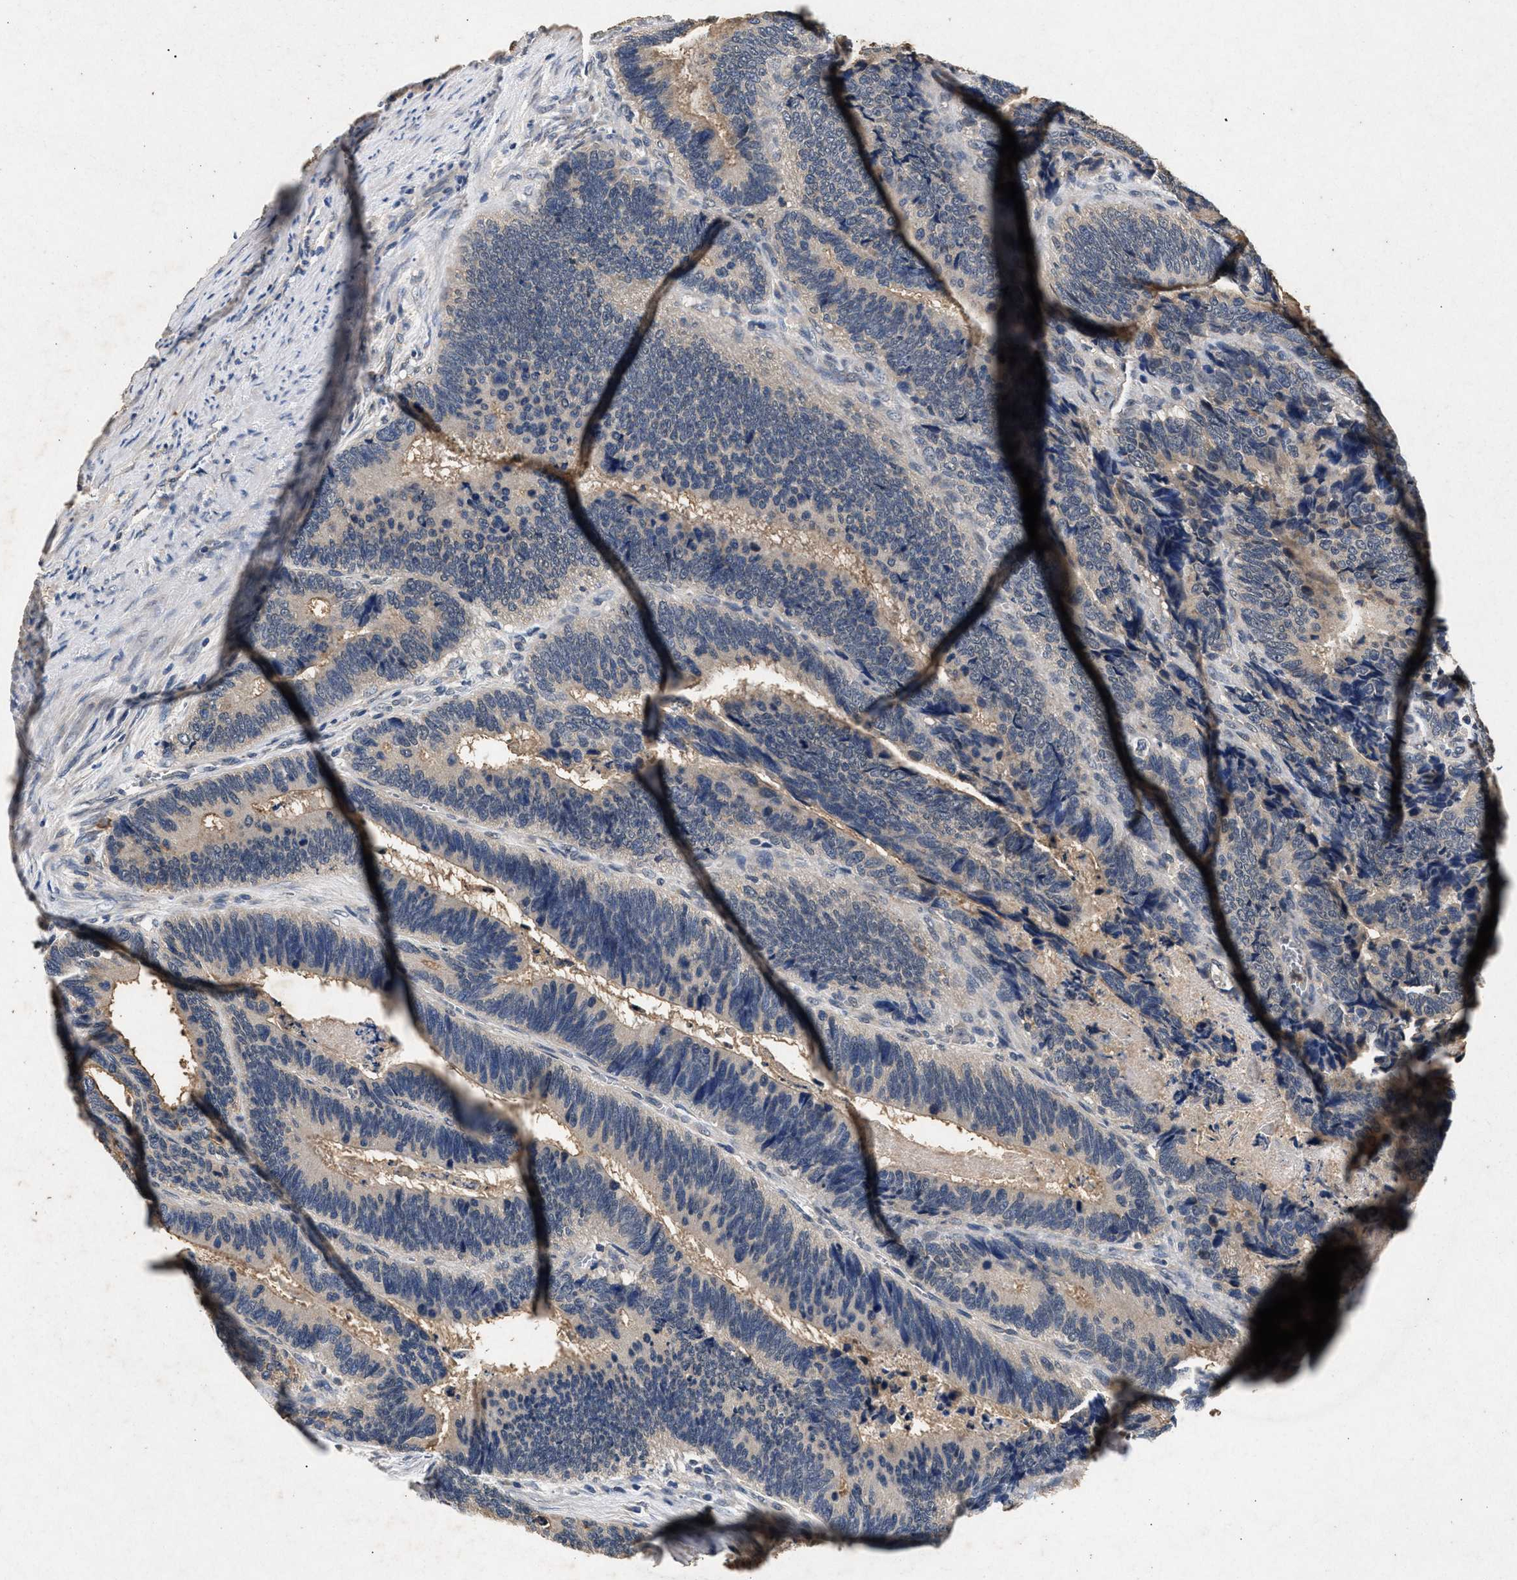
{"staining": {"intensity": "weak", "quantity": "<25%", "location": "cytoplasmic/membranous"}, "tissue": "colorectal cancer", "cell_type": "Tumor cells", "image_type": "cancer", "snomed": [{"axis": "morphology", "description": "Adenocarcinoma, NOS"}, {"axis": "topography", "description": "Colon"}], "caption": "Micrograph shows no protein staining in tumor cells of adenocarcinoma (colorectal) tissue.", "gene": "PPP1CC", "patient": {"sex": "male", "age": 72}}